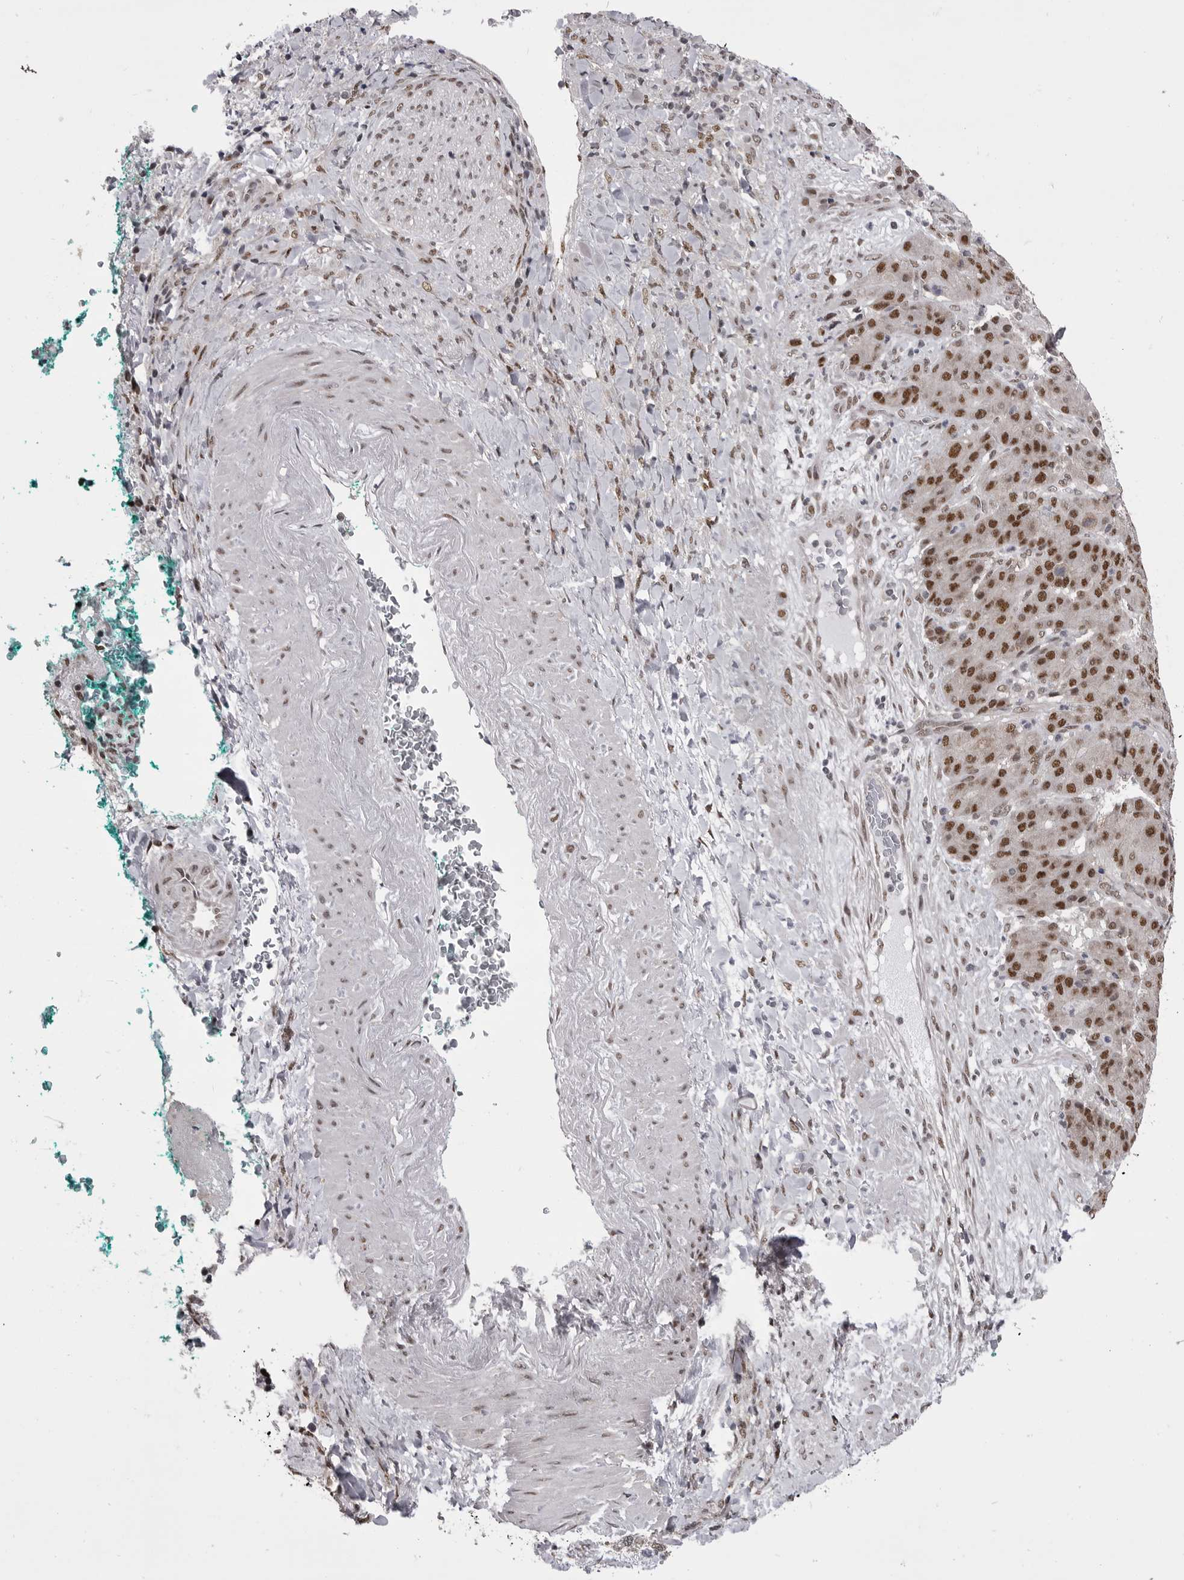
{"staining": {"intensity": "strong", "quantity": ">75%", "location": "nuclear"}, "tissue": "liver cancer", "cell_type": "Tumor cells", "image_type": "cancer", "snomed": [{"axis": "morphology", "description": "Carcinoma, Hepatocellular, NOS"}, {"axis": "topography", "description": "Liver"}], "caption": "A brown stain highlights strong nuclear staining of a protein in liver hepatocellular carcinoma tumor cells. Using DAB (brown) and hematoxylin (blue) stains, captured at high magnification using brightfield microscopy.", "gene": "MEPCE", "patient": {"sex": "male", "age": 65}}